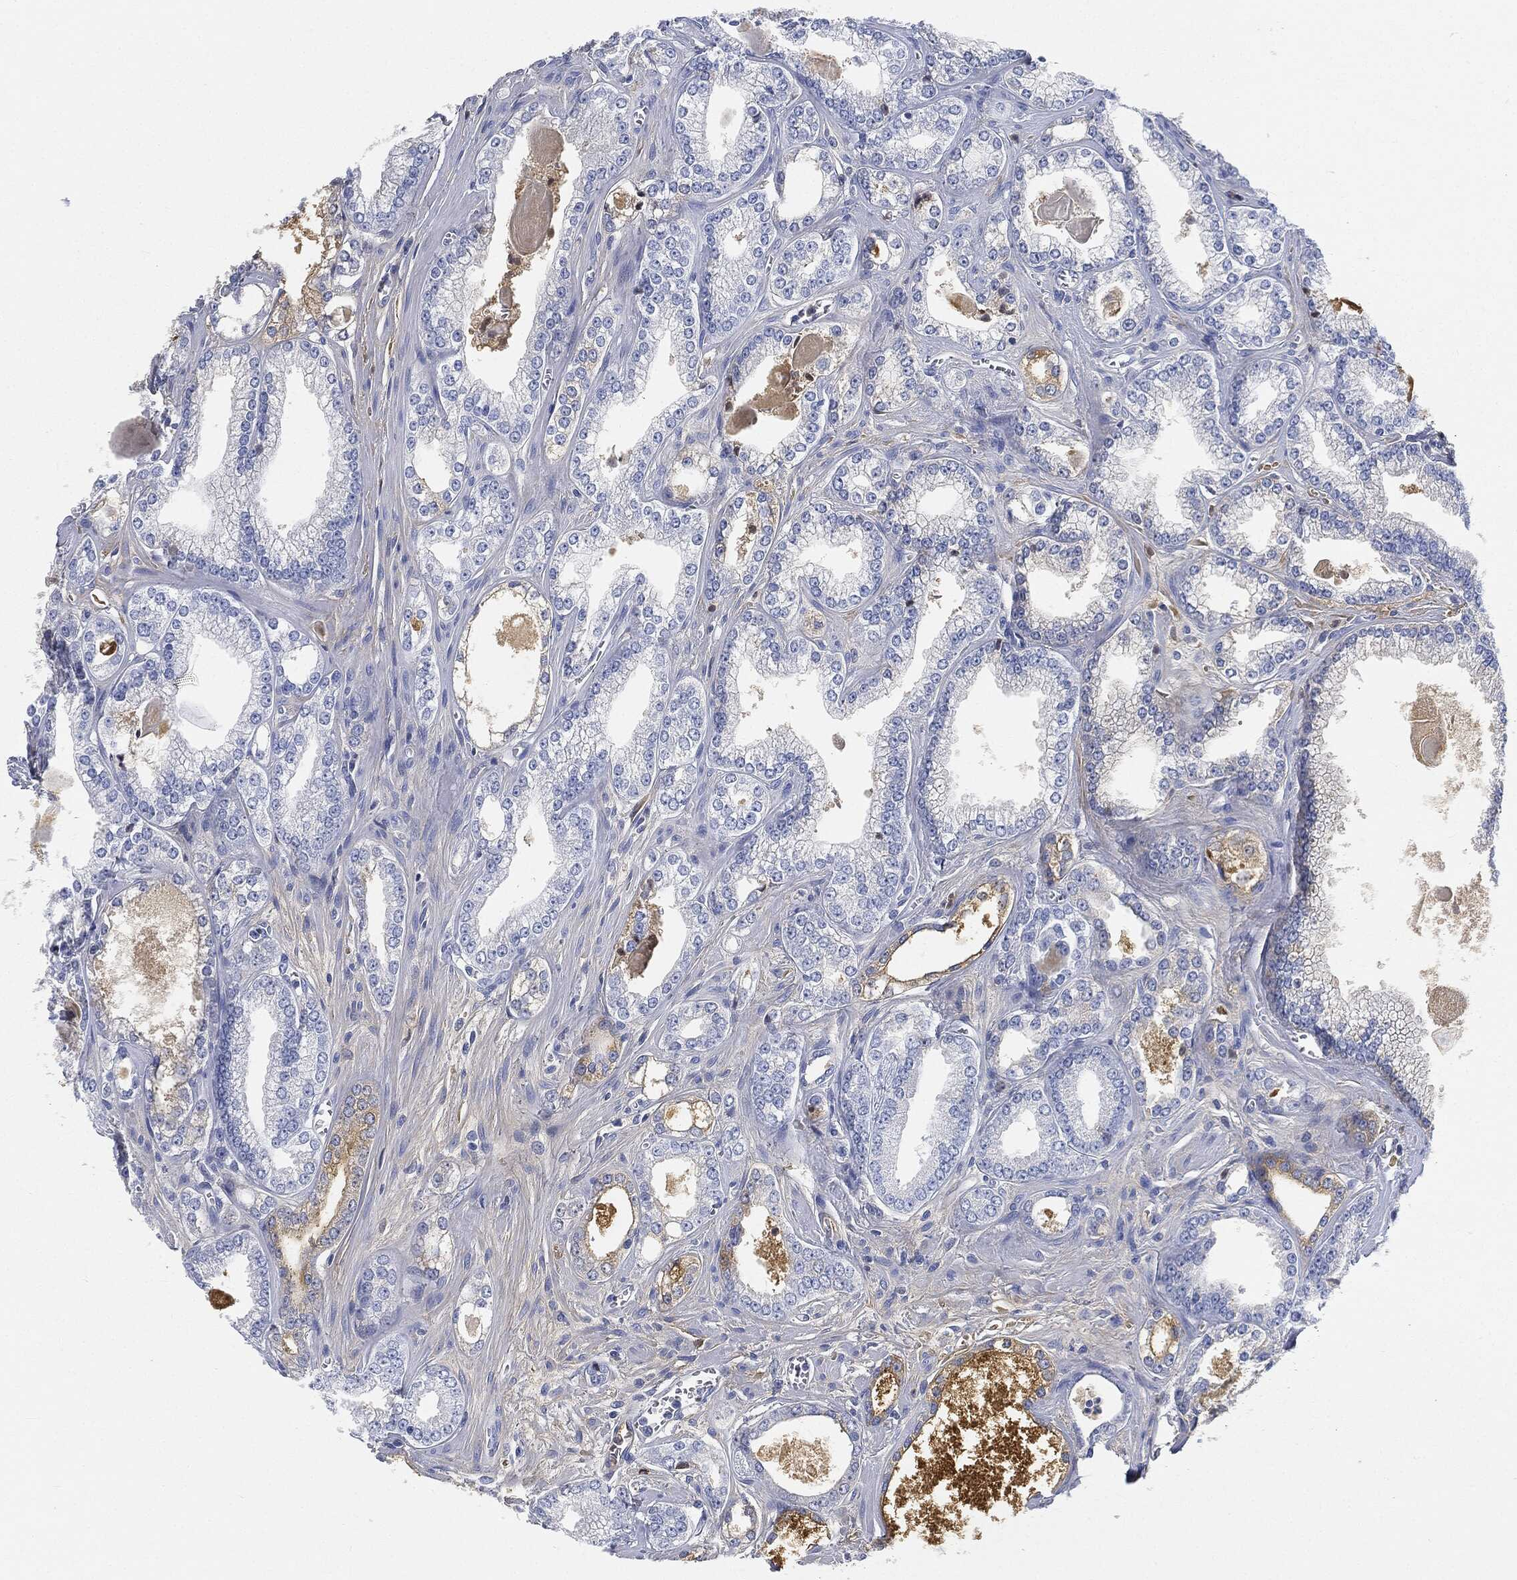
{"staining": {"intensity": "negative", "quantity": "none", "location": "none"}, "tissue": "prostate cancer", "cell_type": "Tumor cells", "image_type": "cancer", "snomed": [{"axis": "morphology", "description": "Adenocarcinoma, Medium grade"}, {"axis": "topography", "description": "Prostate"}], "caption": "Immunohistochemistry of human prostate adenocarcinoma (medium-grade) displays no staining in tumor cells.", "gene": "IGLV6-57", "patient": {"sex": "male", "age": 71}}